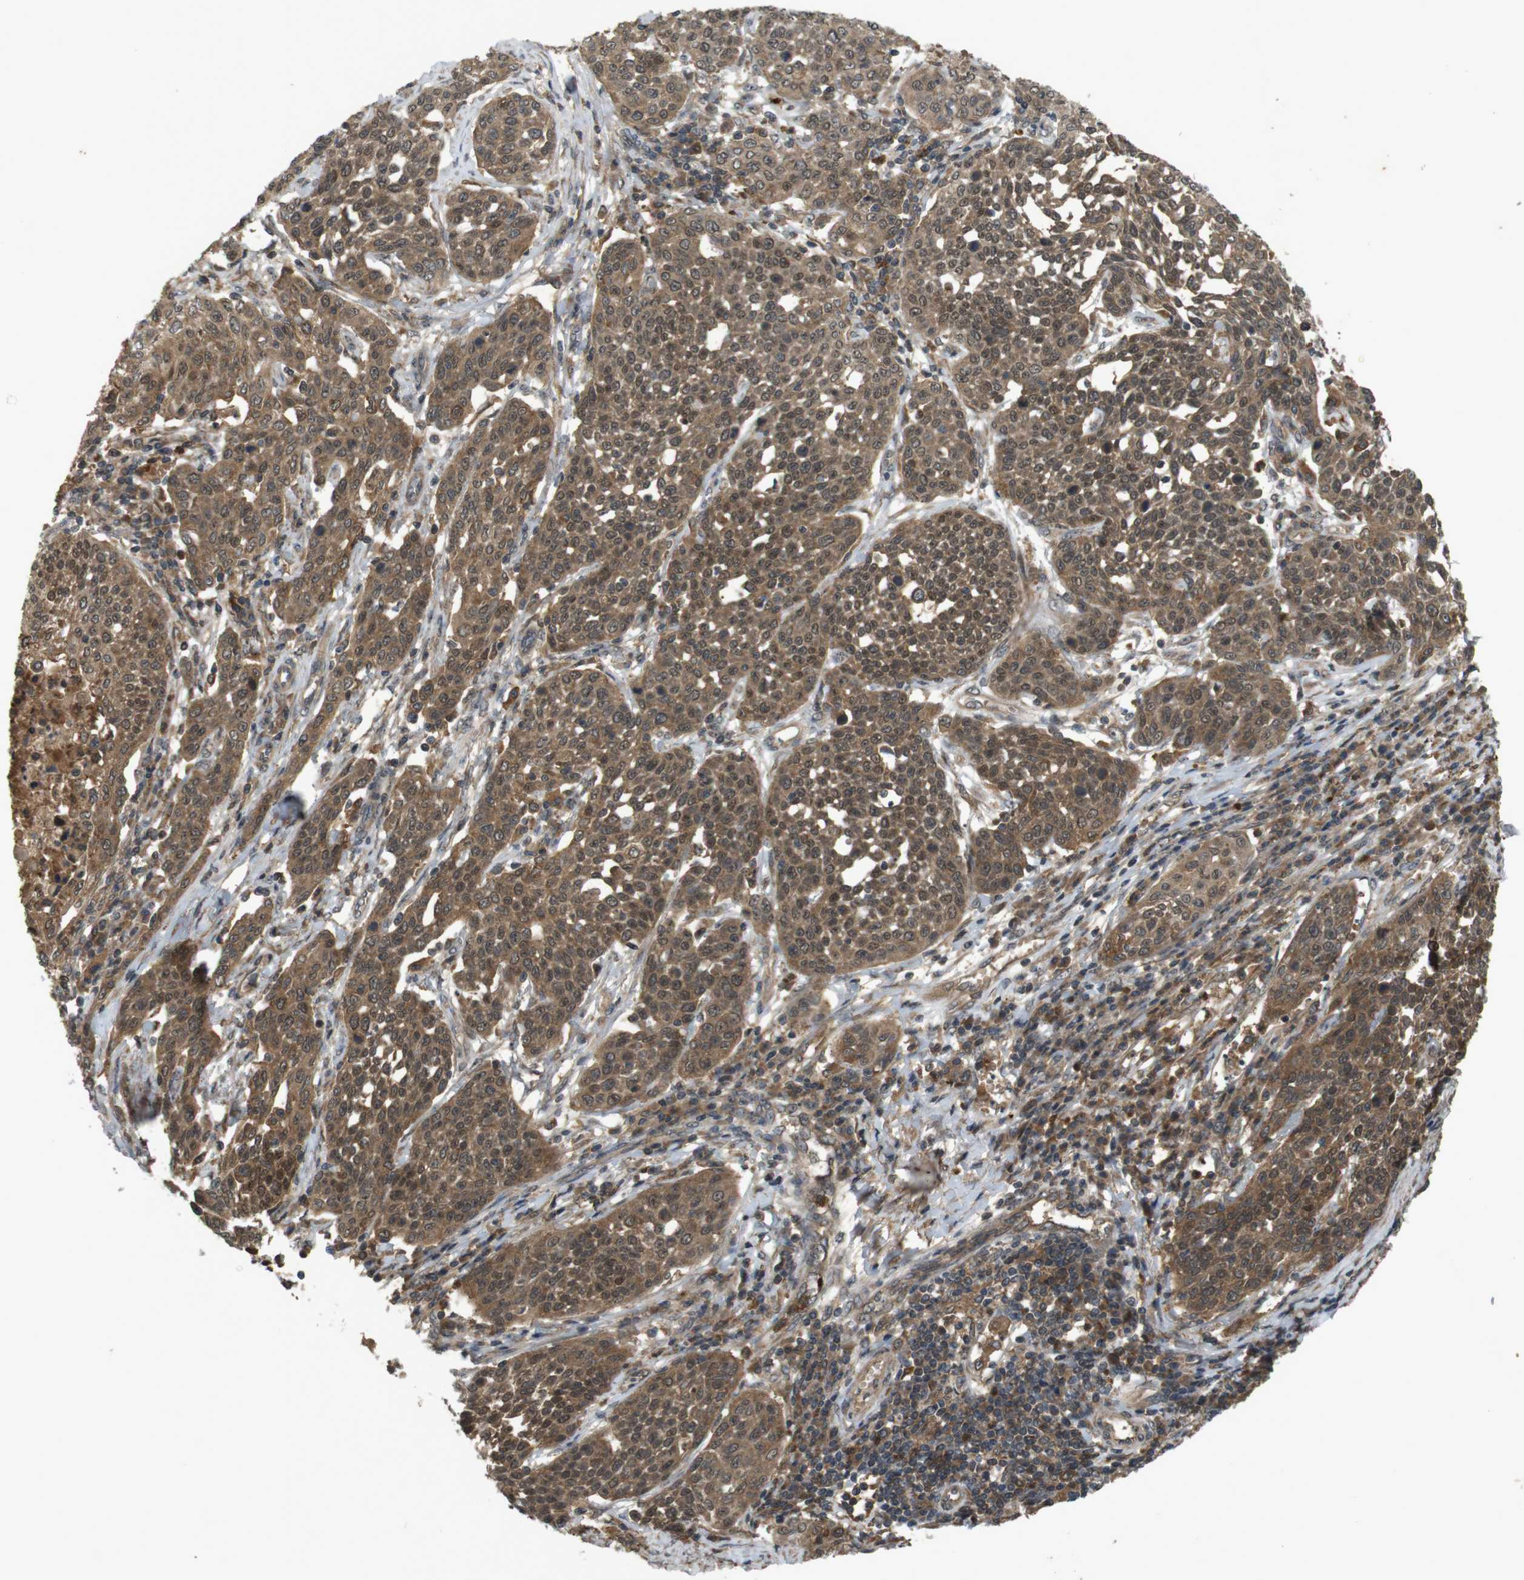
{"staining": {"intensity": "moderate", "quantity": ">75%", "location": "cytoplasmic/membranous,nuclear"}, "tissue": "cervical cancer", "cell_type": "Tumor cells", "image_type": "cancer", "snomed": [{"axis": "morphology", "description": "Squamous cell carcinoma, NOS"}, {"axis": "topography", "description": "Cervix"}], "caption": "Protein expression analysis of cervical squamous cell carcinoma displays moderate cytoplasmic/membranous and nuclear expression in about >75% of tumor cells. The staining was performed using DAB (3,3'-diaminobenzidine), with brown indicating positive protein expression. Nuclei are stained blue with hematoxylin.", "gene": "NFKBIE", "patient": {"sex": "female", "age": 34}}